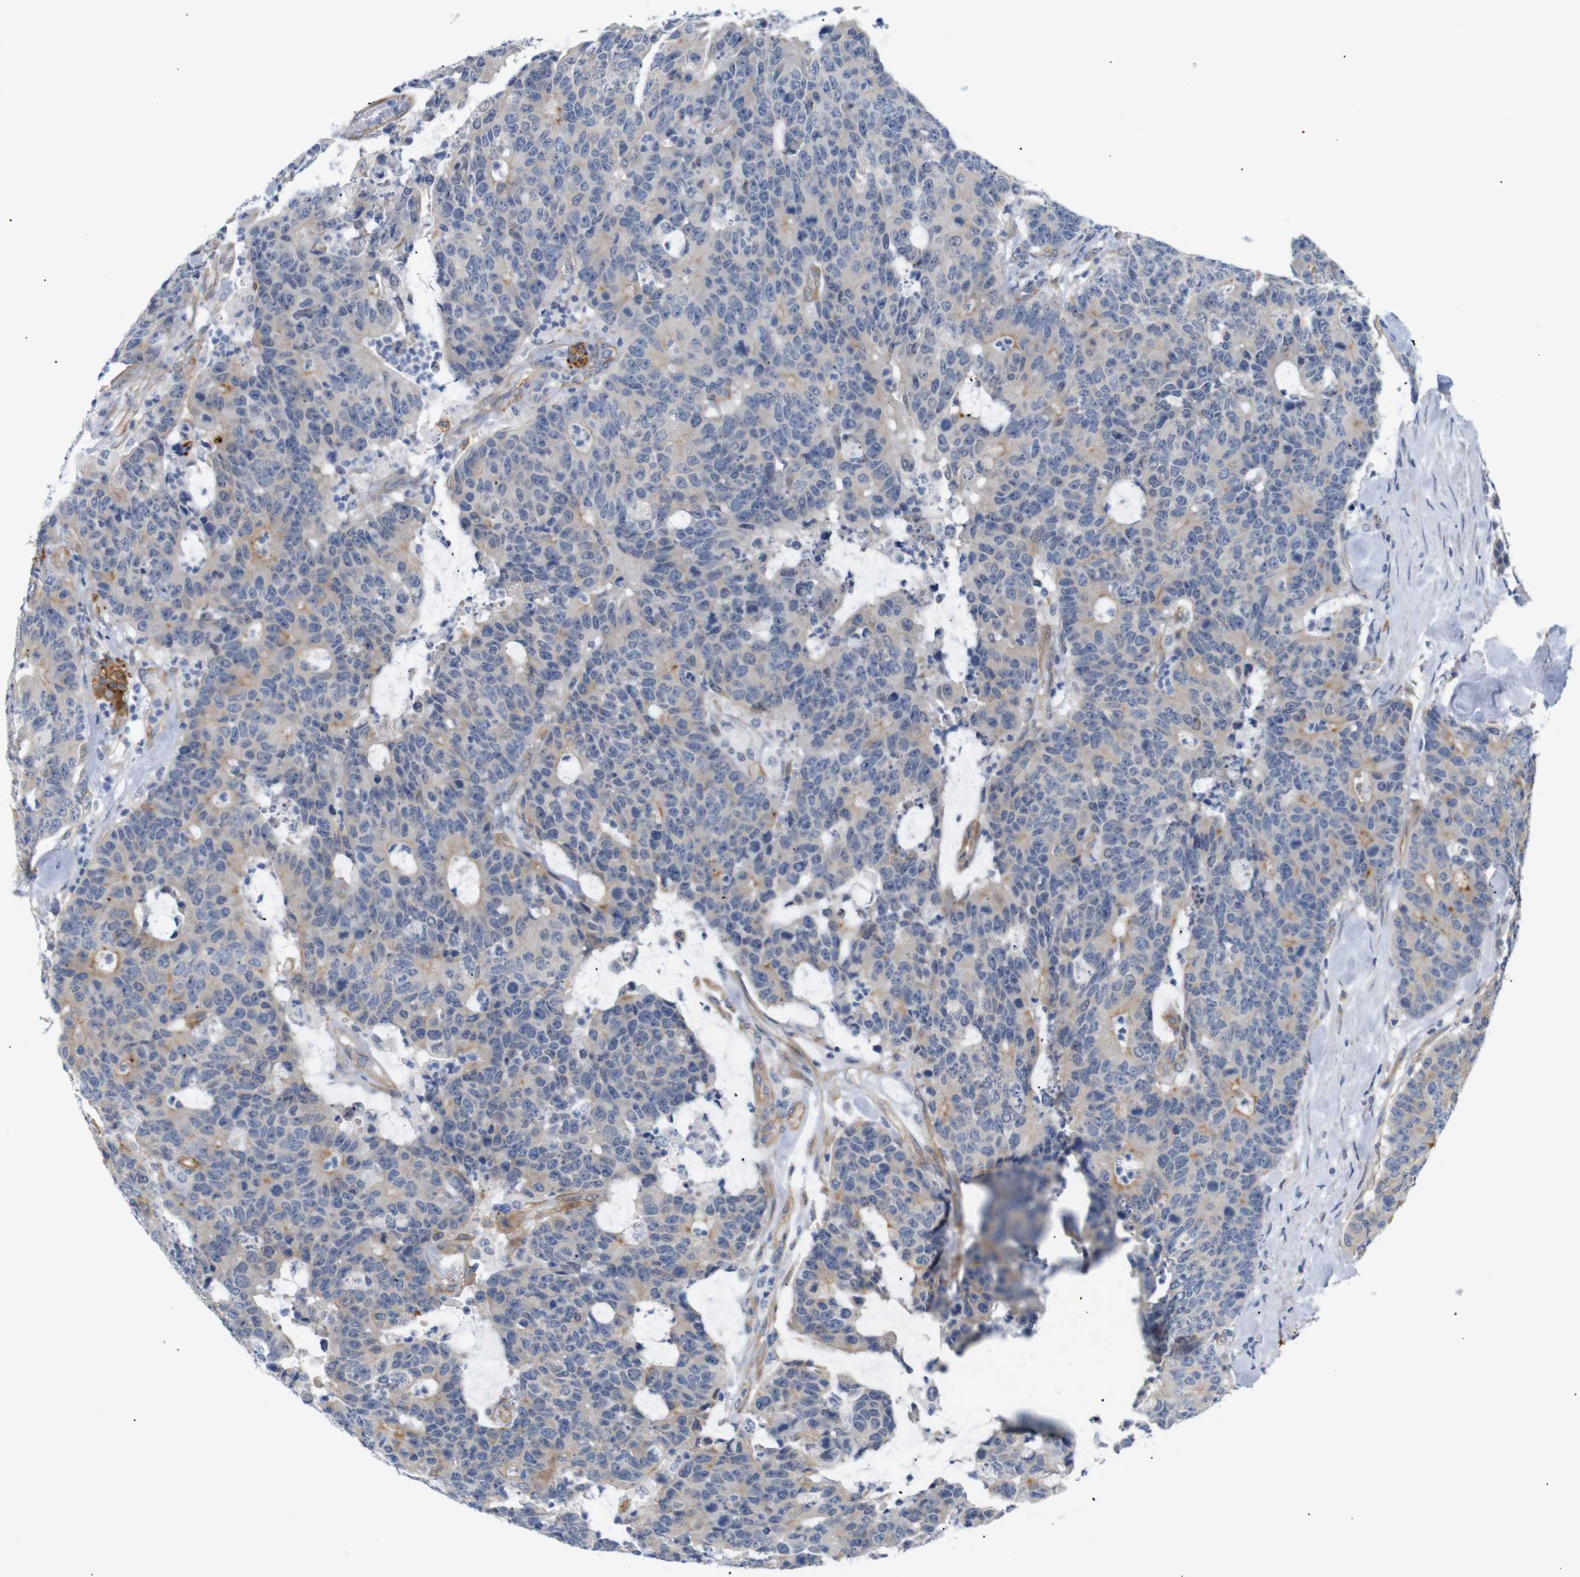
{"staining": {"intensity": "weak", "quantity": "<25%", "location": "cytoplasmic/membranous"}, "tissue": "colorectal cancer", "cell_type": "Tumor cells", "image_type": "cancer", "snomed": [{"axis": "morphology", "description": "Adenocarcinoma, NOS"}, {"axis": "topography", "description": "Colon"}], "caption": "Protein analysis of colorectal adenocarcinoma displays no significant staining in tumor cells.", "gene": "STMN3", "patient": {"sex": "female", "age": 86}}